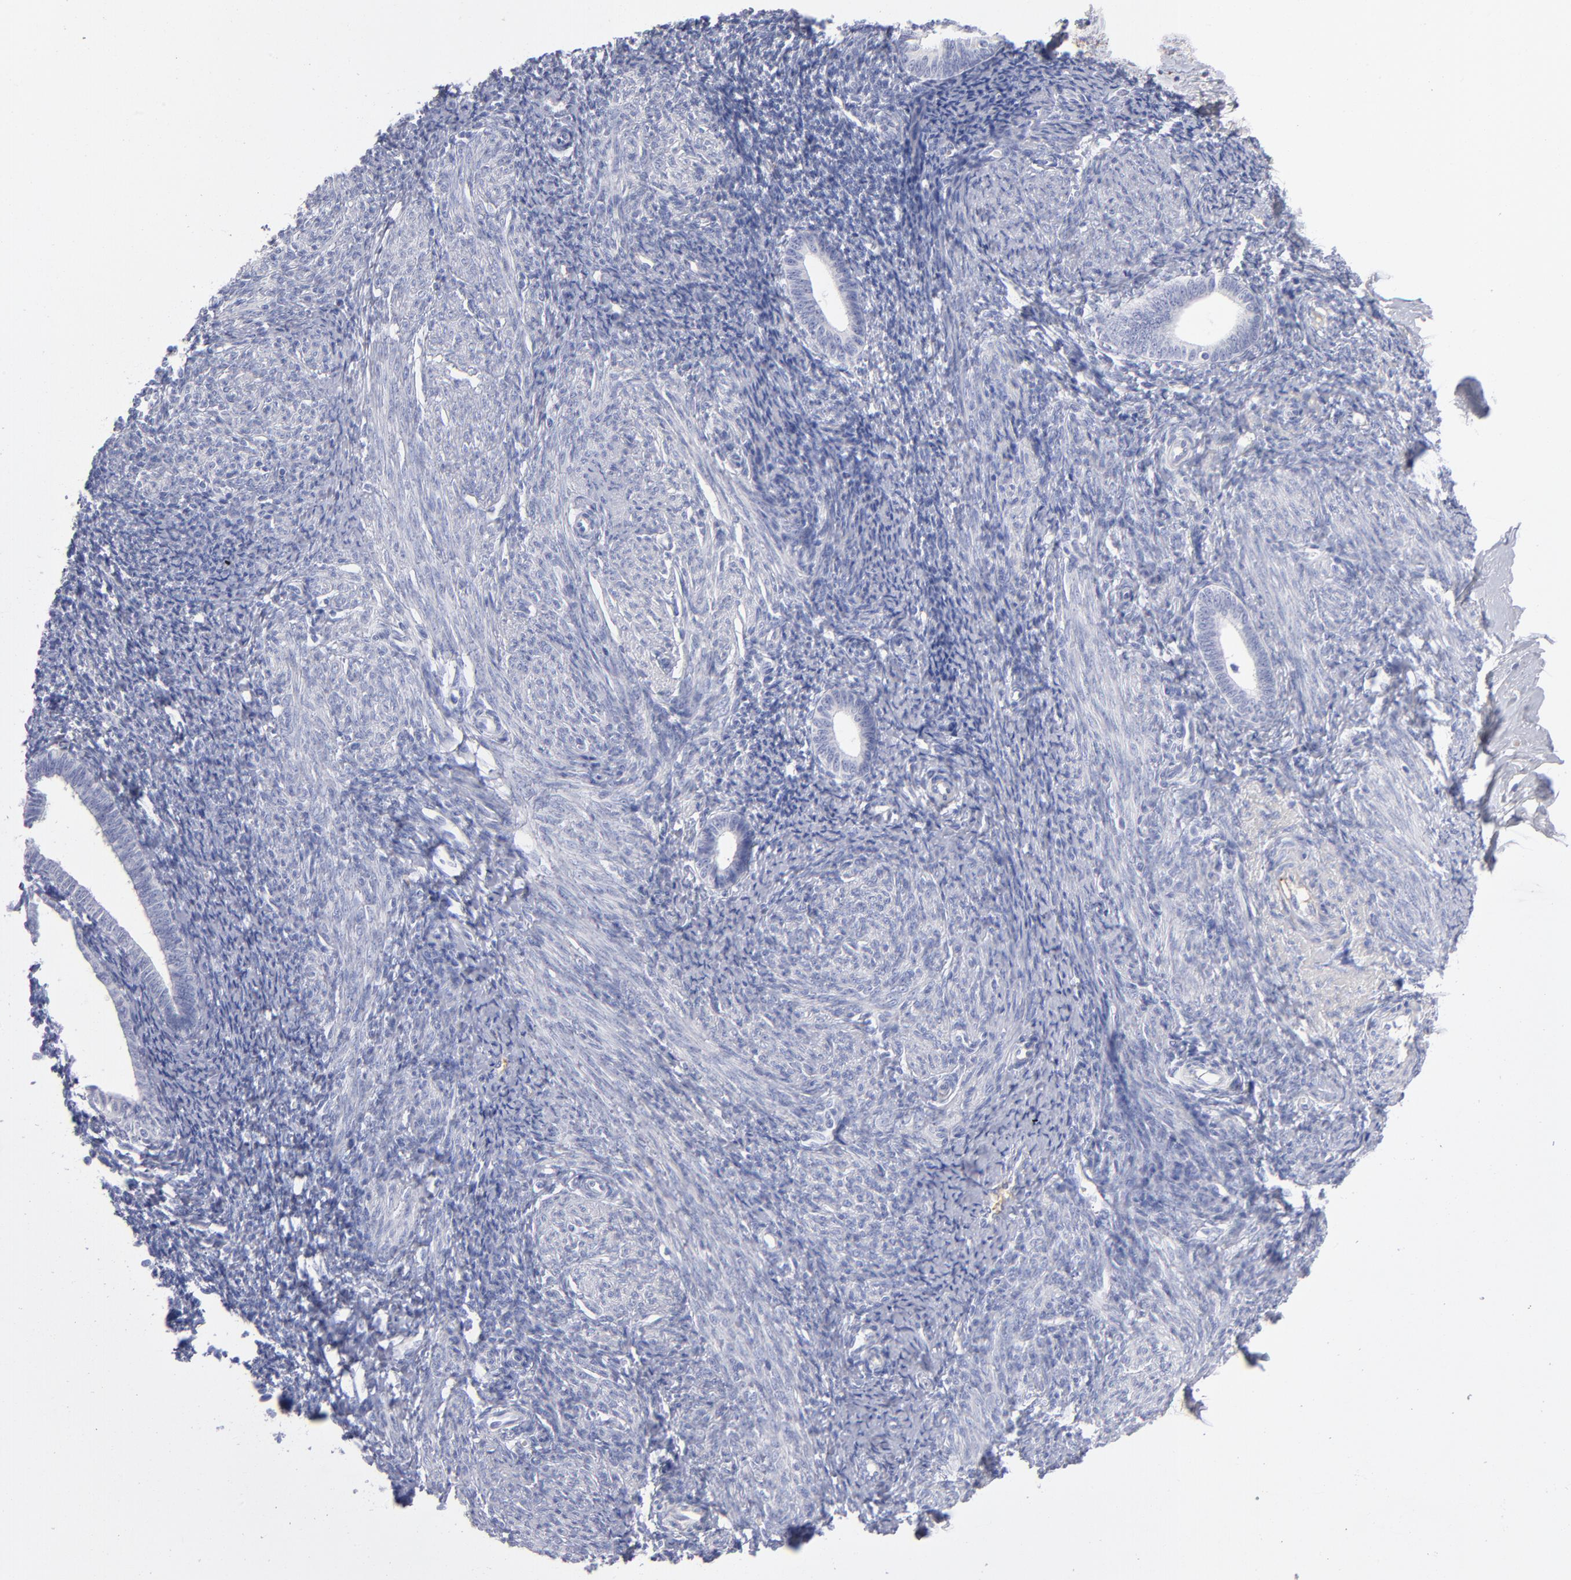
{"staining": {"intensity": "moderate", "quantity": "<25%", "location": "cytoplasmic/membranous"}, "tissue": "endometrium", "cell_type": "Cells in endometrial stroma", "image_type": "normal", "snomed": [{"axis": "morphology", "description": "Normal tissue, NOS"}, {"axis": "topography", "description": "Endometrium"}], "caption": "Immunohistochemistry (IHC) (DAB) staining of benign human endometrium demonstrates moderate cytoplasmic/membranous protein expression in approximately <25% of cells in endometrial stroma. (DAB (3,3'-diaminobenzidine) IHC with brightfield microscopy, high magnification).", "gene": "HP", "patient": {"sex": "female", "age": 57}}